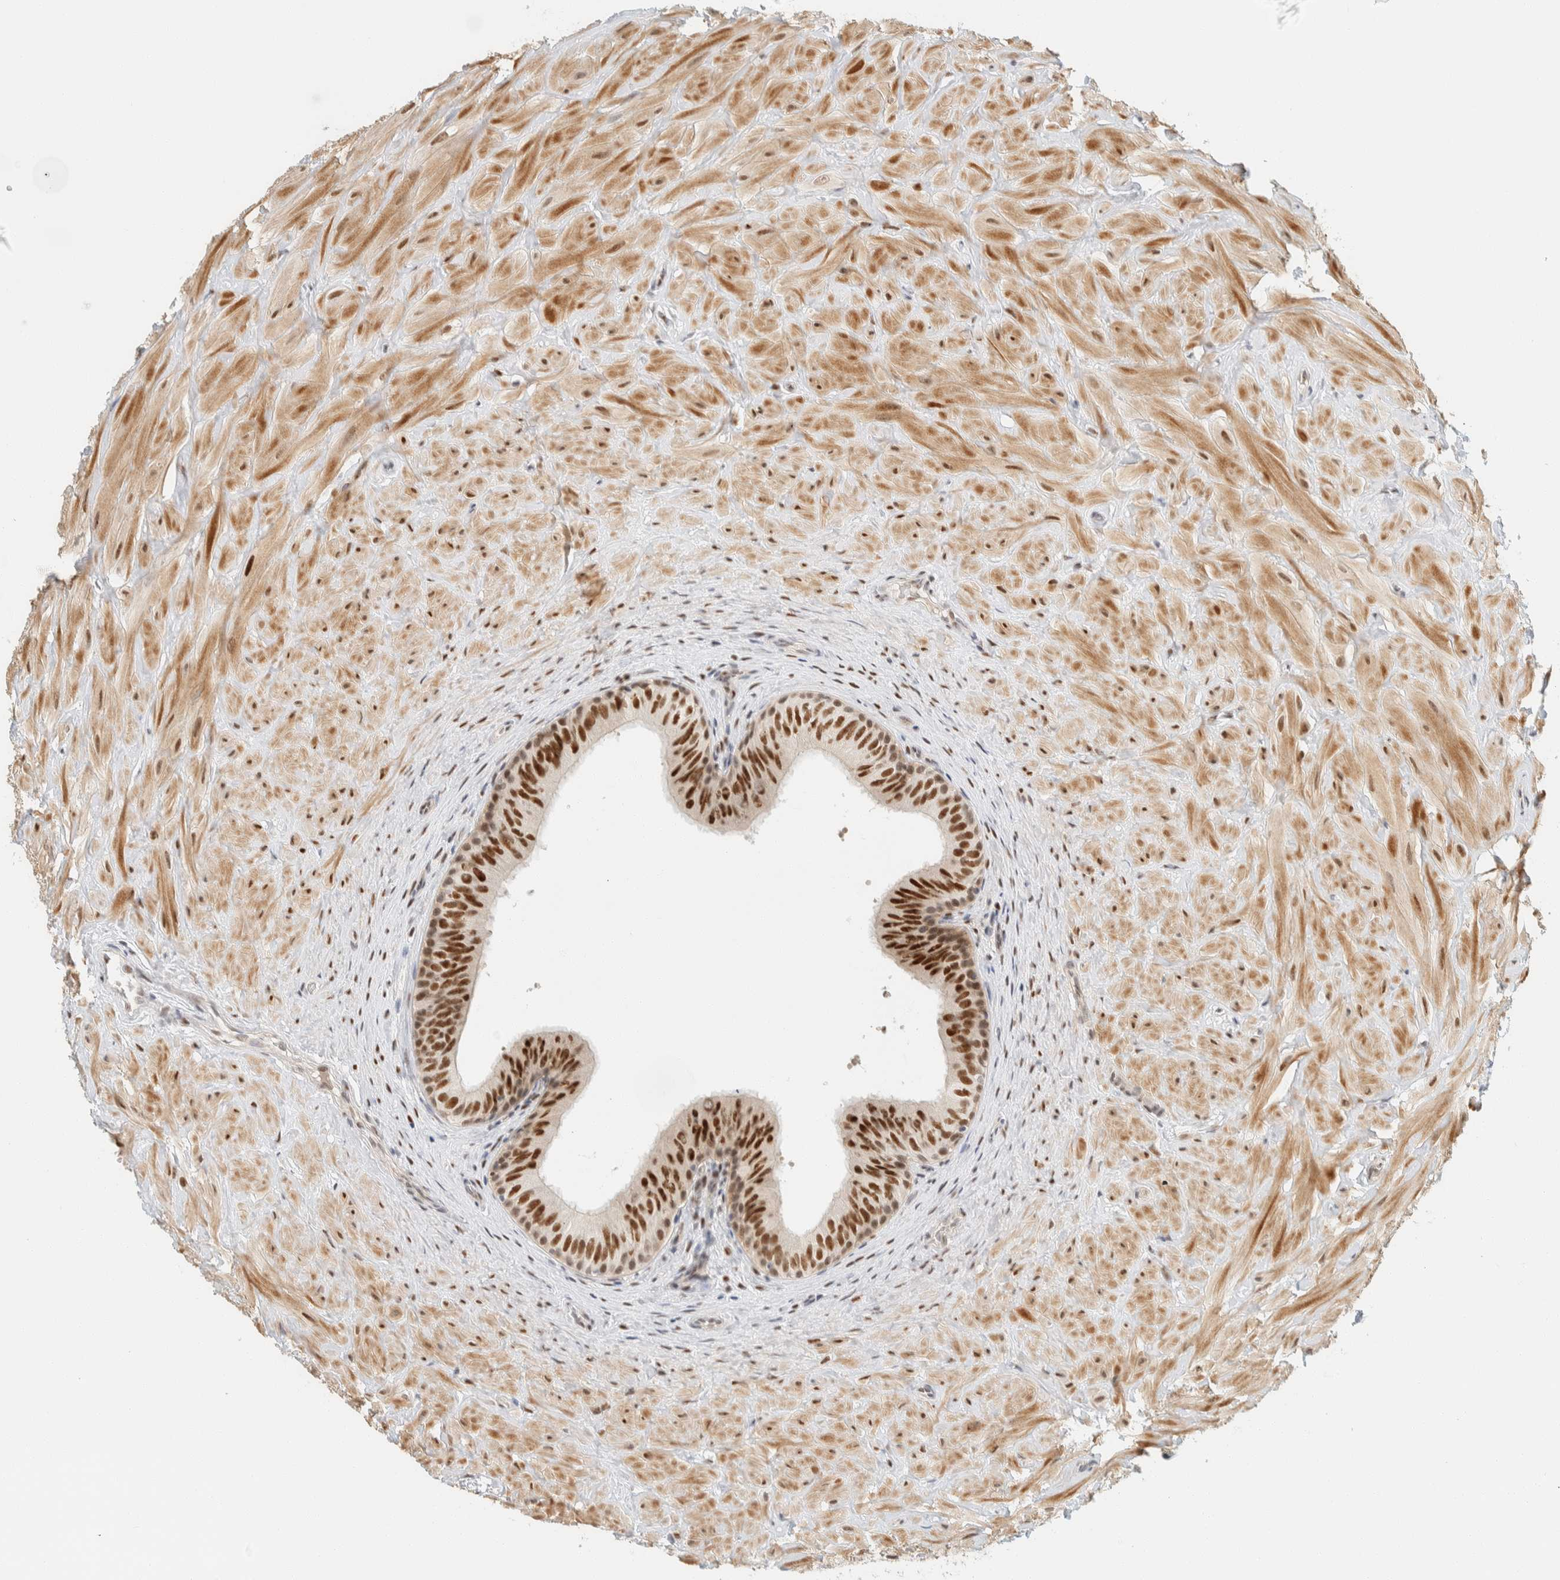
{"staining": {"intensity": "strong", "quantity": ">75%", "location": "nuclear"}, "tissue": "epididymis", "cell_type": "Glandular cells", "image_type": "normal", "snomed": [{"axis": "morphology", "description": "Normal tissue, NOS"}, {"axis": "topography", "description": "Soft tissue"}, {"axis": "topography", "description": "Epididymis"}], "caption": "A brown stain shows strong nuclear positivity of a protein in glandular cells of benign epididymis.", "gene": "ZNF683", "patient": {"sex": "male", "age": 26}}